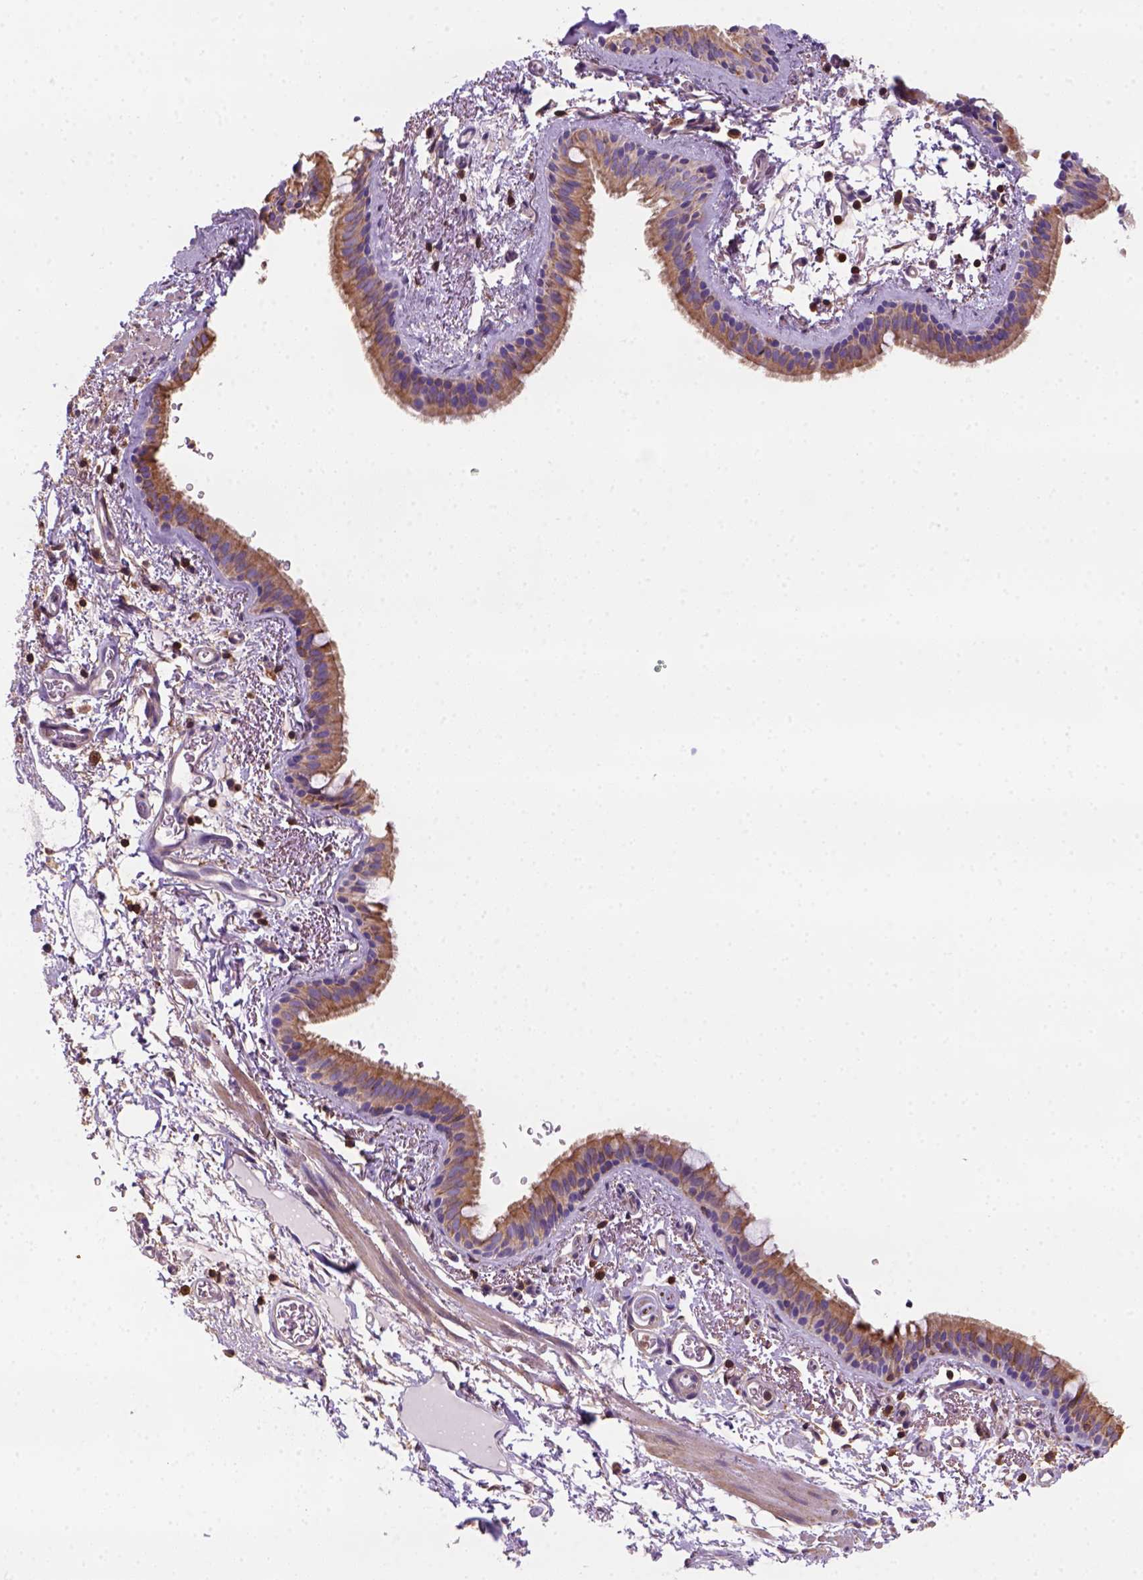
{"staining": {"intensity": "moderate", "quantity": ">75%", "location": "cytoplasmic/membranous"}, "tissue": "bronchus", "cell_type": "Respiratory epithelial cells", "image_type": "normal", "snomed": [{"axis": "morphology", "description": "Normal tissue, NOS"}, {"axis": "topography", "description": "Bronchus"}], "caption": "Bronchus stained for a protein exhibits moderate cytoplasmic/membranous positivity in respiratory epithelial cells. The protein of interest is stained brown, and the nuclei are stained in blue (DAB IHC with brightfield microscopy, high magnification).", "gene": "GPRC5D", "patient": {"sex": "female", "age": 61}}